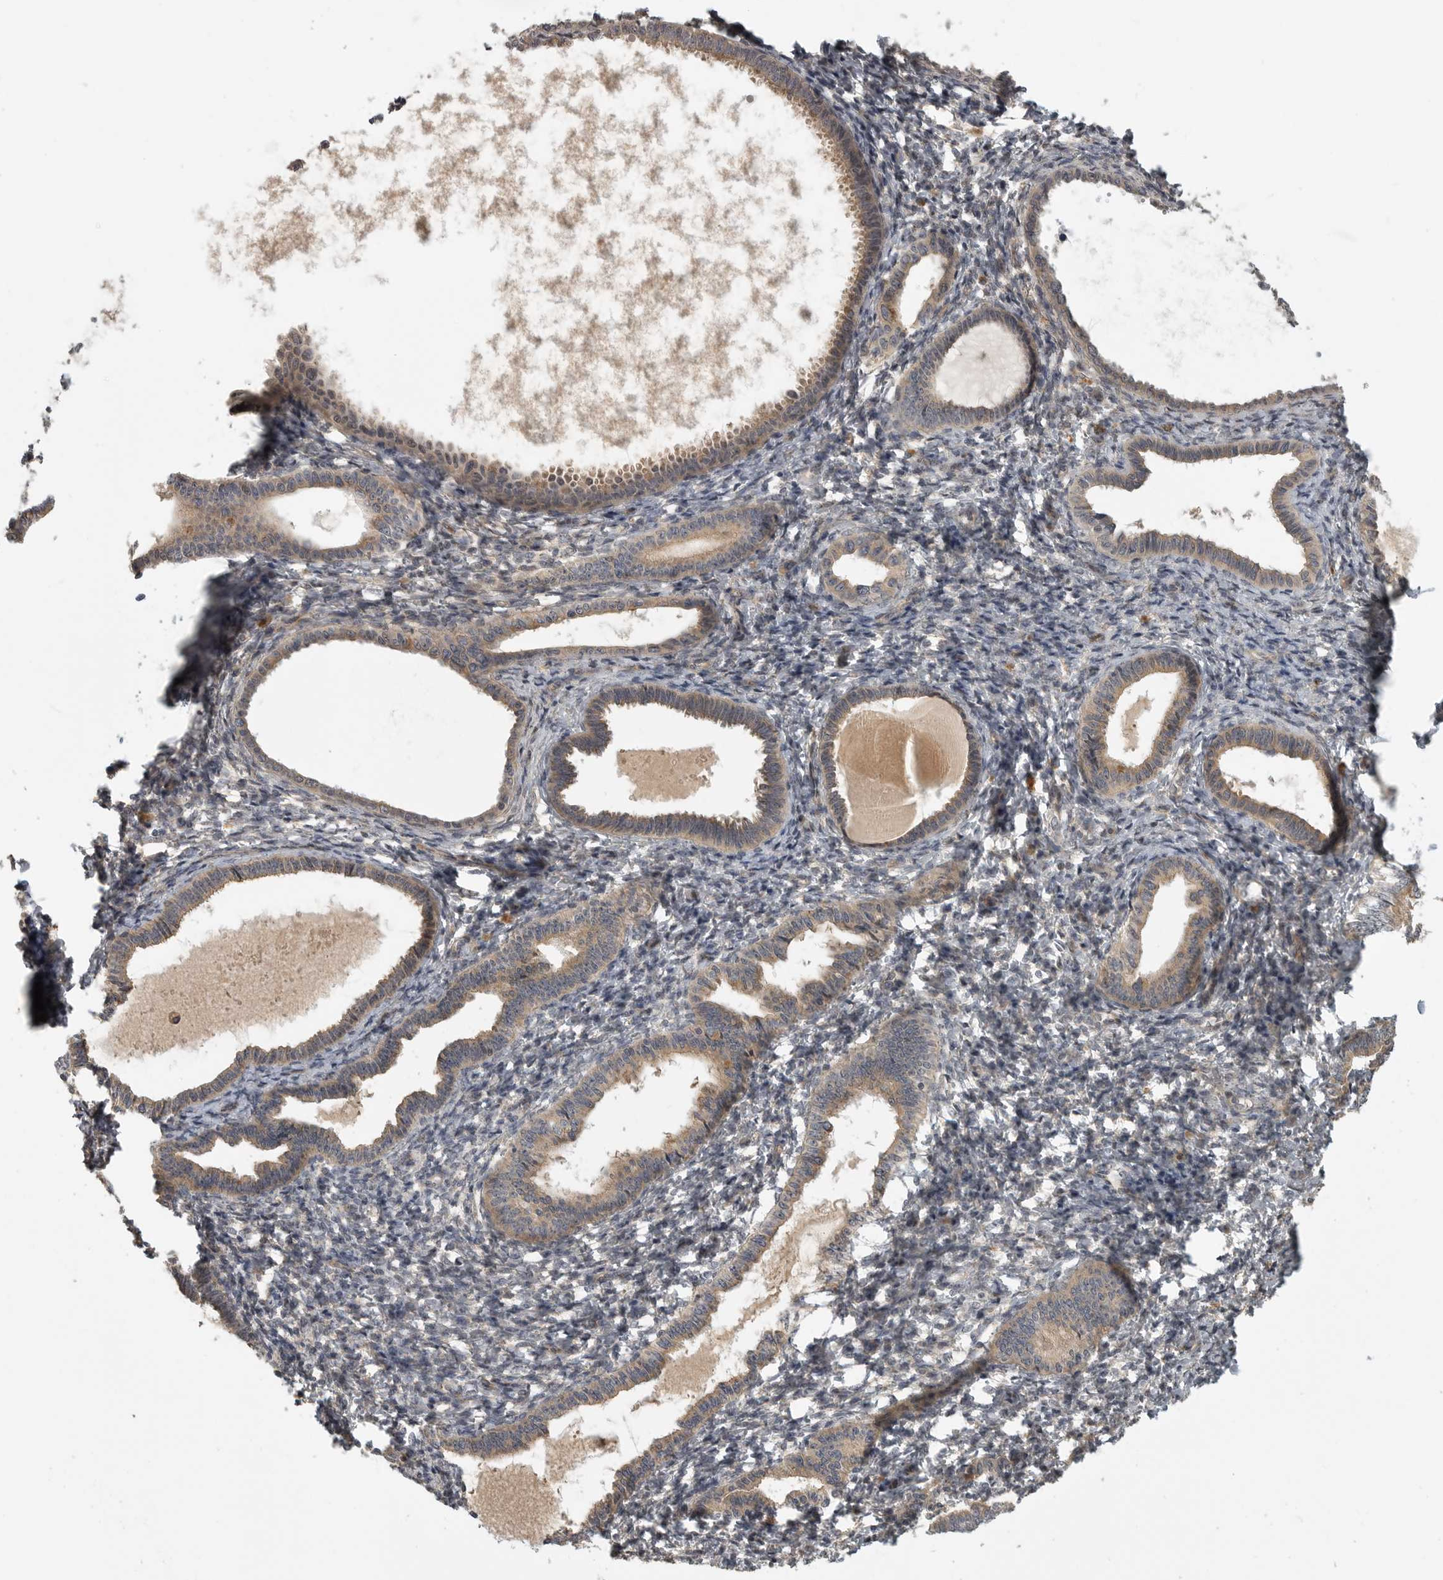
{"staining": {"intensity": "negative", "quantity": "none", "location": "none"}, "tissue": "endometrium", "cell_type": "Cells in endometrial stroma", "image_type": "normal", "snomed": [{"axis": "morphology", "description": "Normal tissue, NOS"}, {"axis": "topography", "description": "Endometrium"}], "caption": "An immunohistochemistry (IHC) image of normal endometrium is shown. There is no staining in cells in endometrial stroma of endometrium.", "gene": "CUEDC1", "patient": {"sex": "female", "age": 77}}